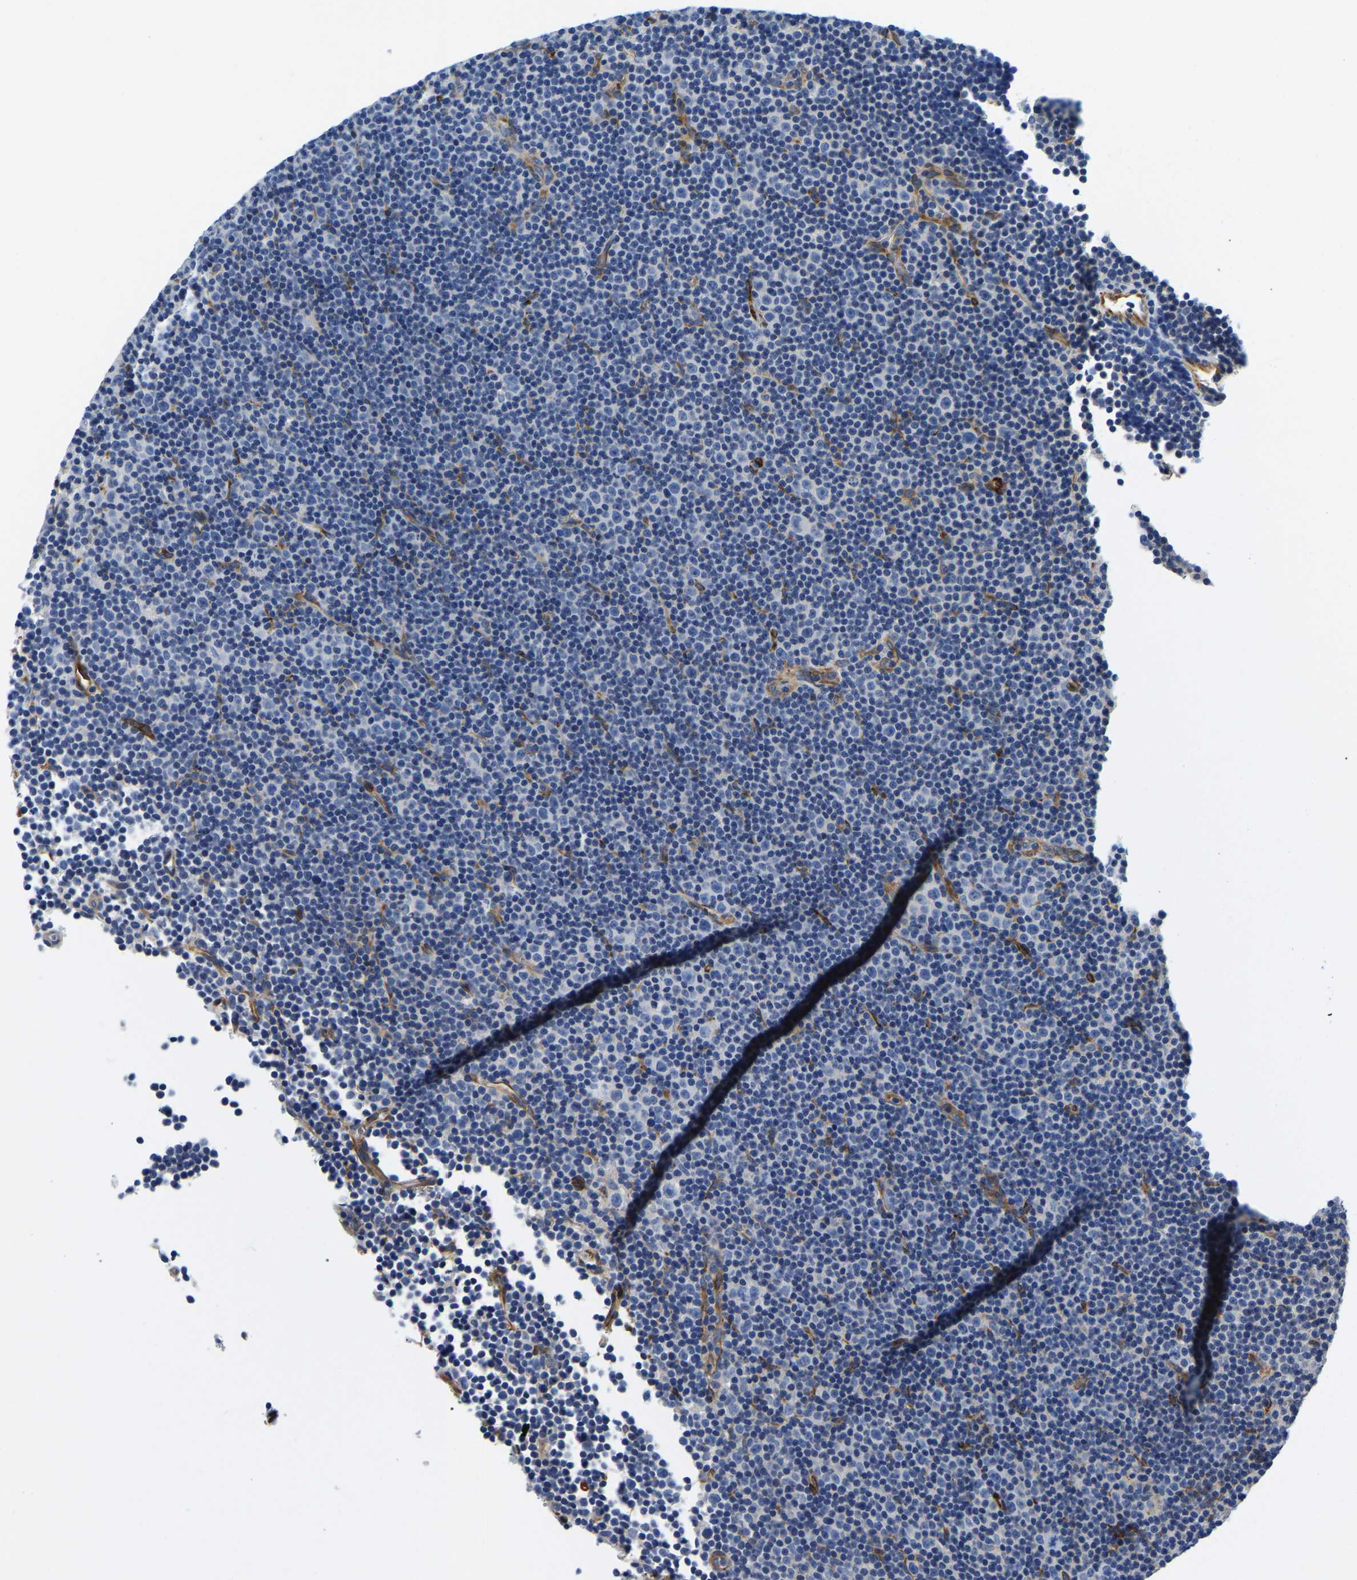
{"staining": {"intensity": "negative", "quantity": "none", "location": "none"}, "tissue": "lymphoma", "cell_type": "Tumor cells", "image_type": "cancer", "snomed": [{"axis": "morphology", "description": "Malignant lymphoma, non-Hodgkin's type, Low grade"}, {"axis": "topography", "description": "Lymph node"}], "caption": "The histopathology image reveals no significant staining in tumor cells of lymphoma.", "gene": "DUSP8", "patient": {"sex": "female", "age": 67}}